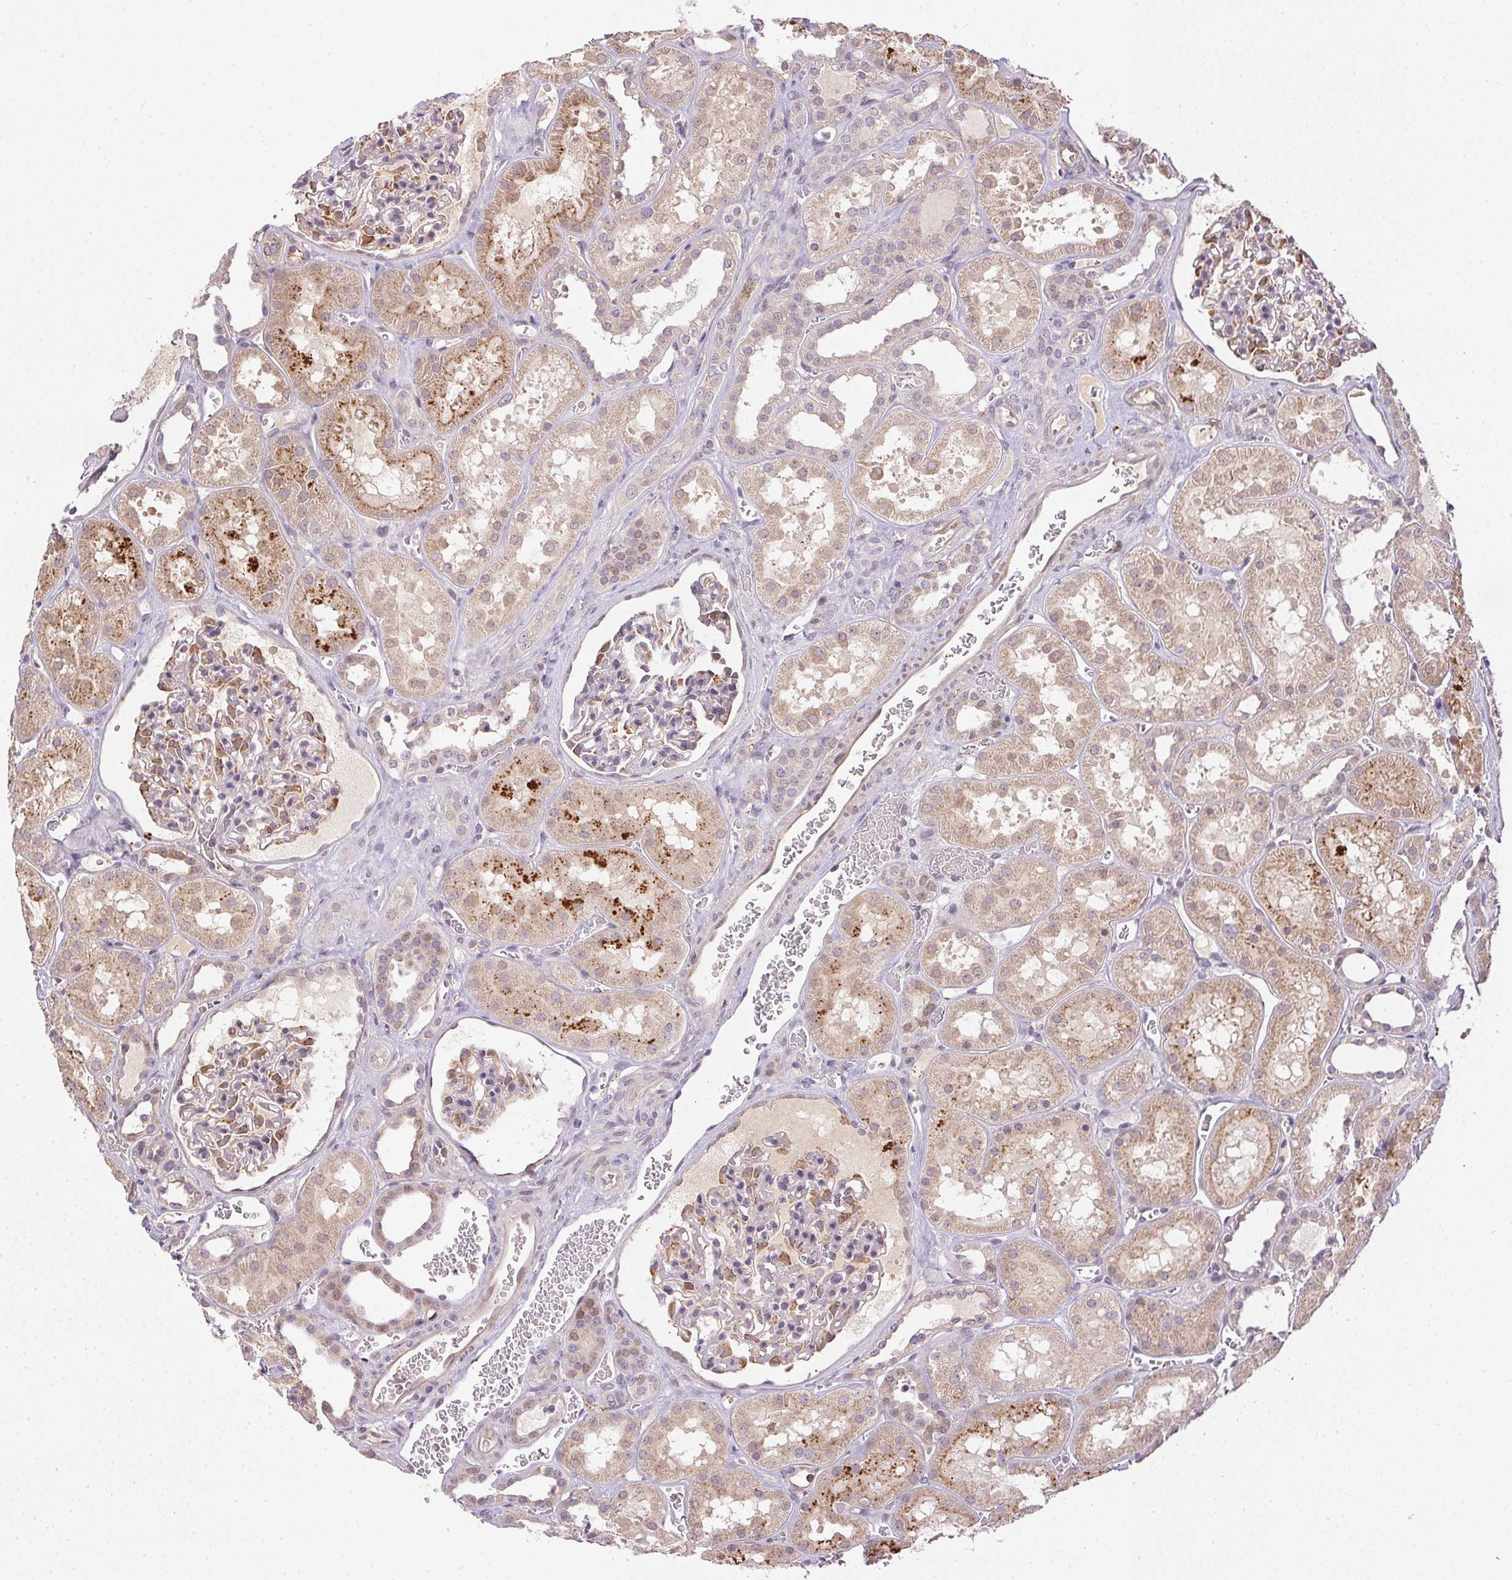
{"staining": {"intensity": "weak", "quantity": "25%-75%", "location": "cytoplasmic/membranous"}, "tissue": "kidney", "cell_type": "Cells in glomeruli", "image_type": "normal", "snomed": [{"axis": "morphology", "description": "Normal tissue, NOS"}, {"axis": "topography", "description": "Kidney"}], "caption": "Protein expression analysis of unremarkable human kidney reveals weak cytoplasmic/membranous staining in about 25%-75% of cells in glomeruli. (brown staining indicates protein expression, while blue staining denotes nuclei).", "gene": "CFAP92", "patient": {"sex": "female", "age": 41}}